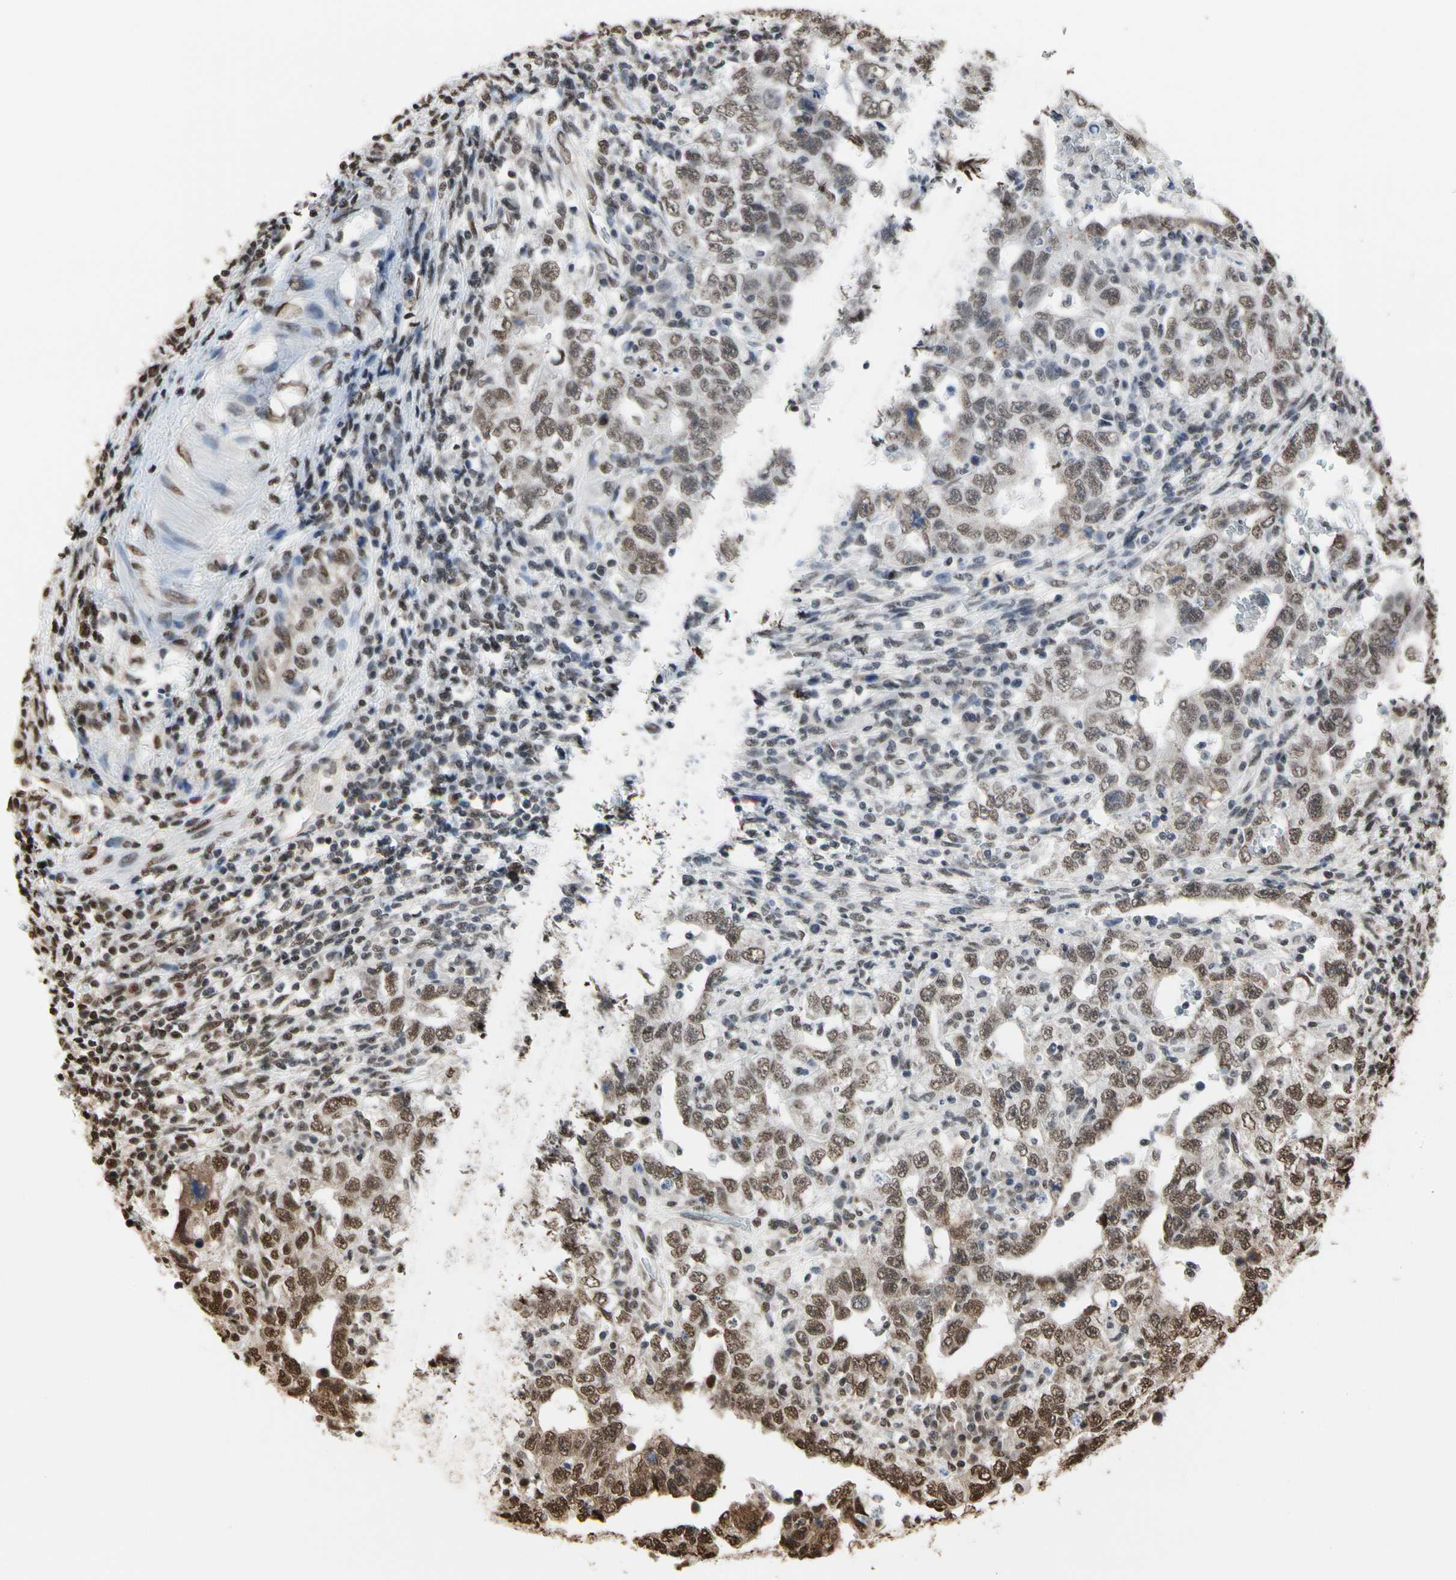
{"staining": {"intensity": "moderate", "quantity": ">75%", "location": "nuclear"}, "tissue": "testis cancer", "cell_type": "Tumor cells", "image_type": "cancer", "snomed": [{"axis": "morphology", "description": "Carcinoma, Embryonal, NOS"}, {"axis": "topography", "description": "Testis"}], "caption": "A brown stain labels moderate nuclear staining of a protein in embryonal carcinoma (testis) tumor cells. The staining was performed using DAB, with brown indicating positive protein expression. Nuclei are stained blue with hematoxylin.", "gene": "HNRNPK", "patient": {"sex": "male", "age": 26}}